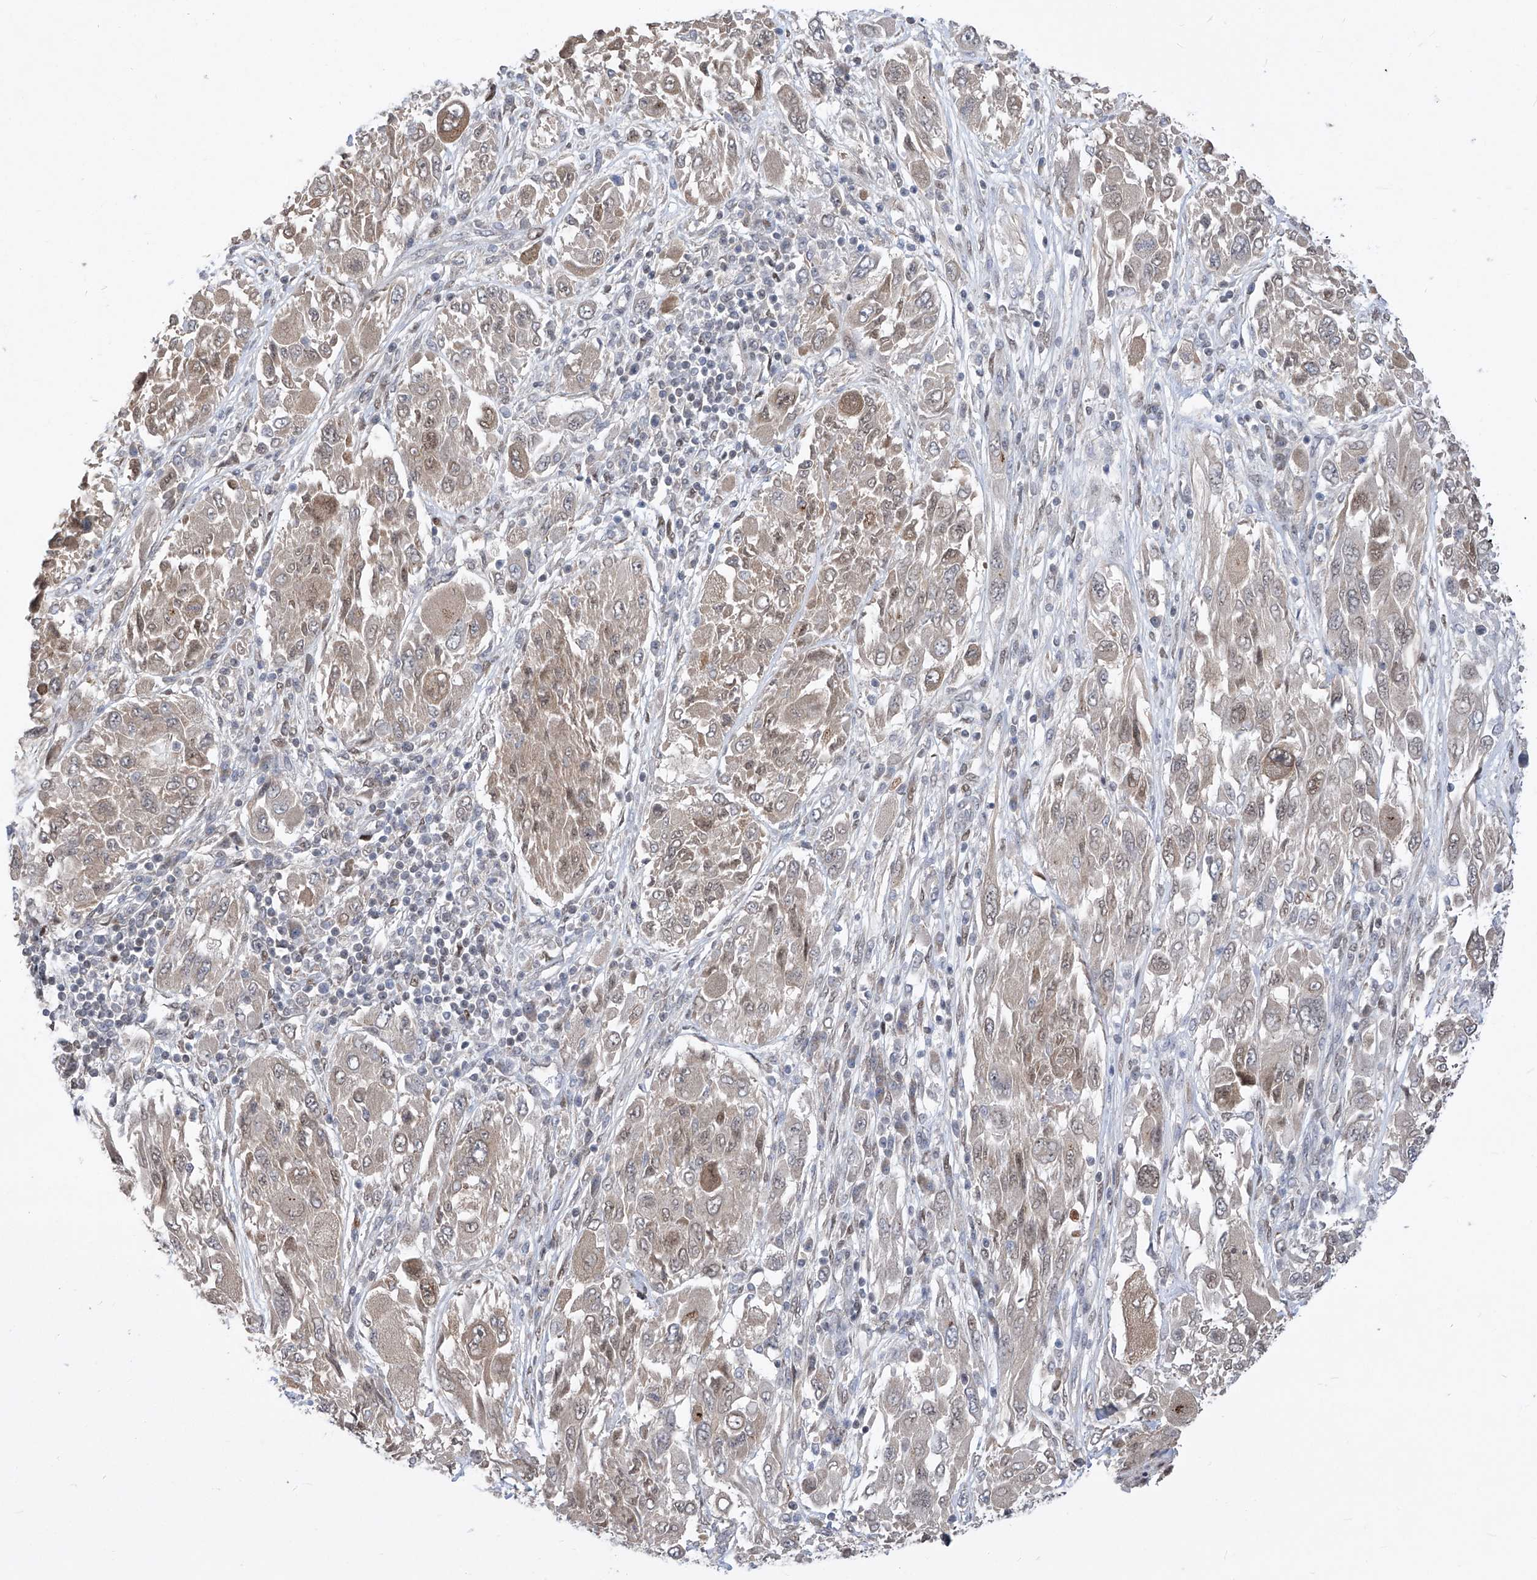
{"staining": {"intensity": "moderate", "quantity": "<25%", "location": "nuclear"}, "tissue": "melanoma", "cell_type": "Tumor cells", "image_type": "cancer", "snomed": [{"axis": "morphology", "description": "Malignant melanoma, NOS"}, {"axis": "topography", "description": "Skin"}], "caption": "Protein staining of malignant melanoma tissue displays moderate nuclear positivity in approximately <25% of tumor cells.", "gene": "CETN2", "patient": {"sex": "female", "age": 91}}